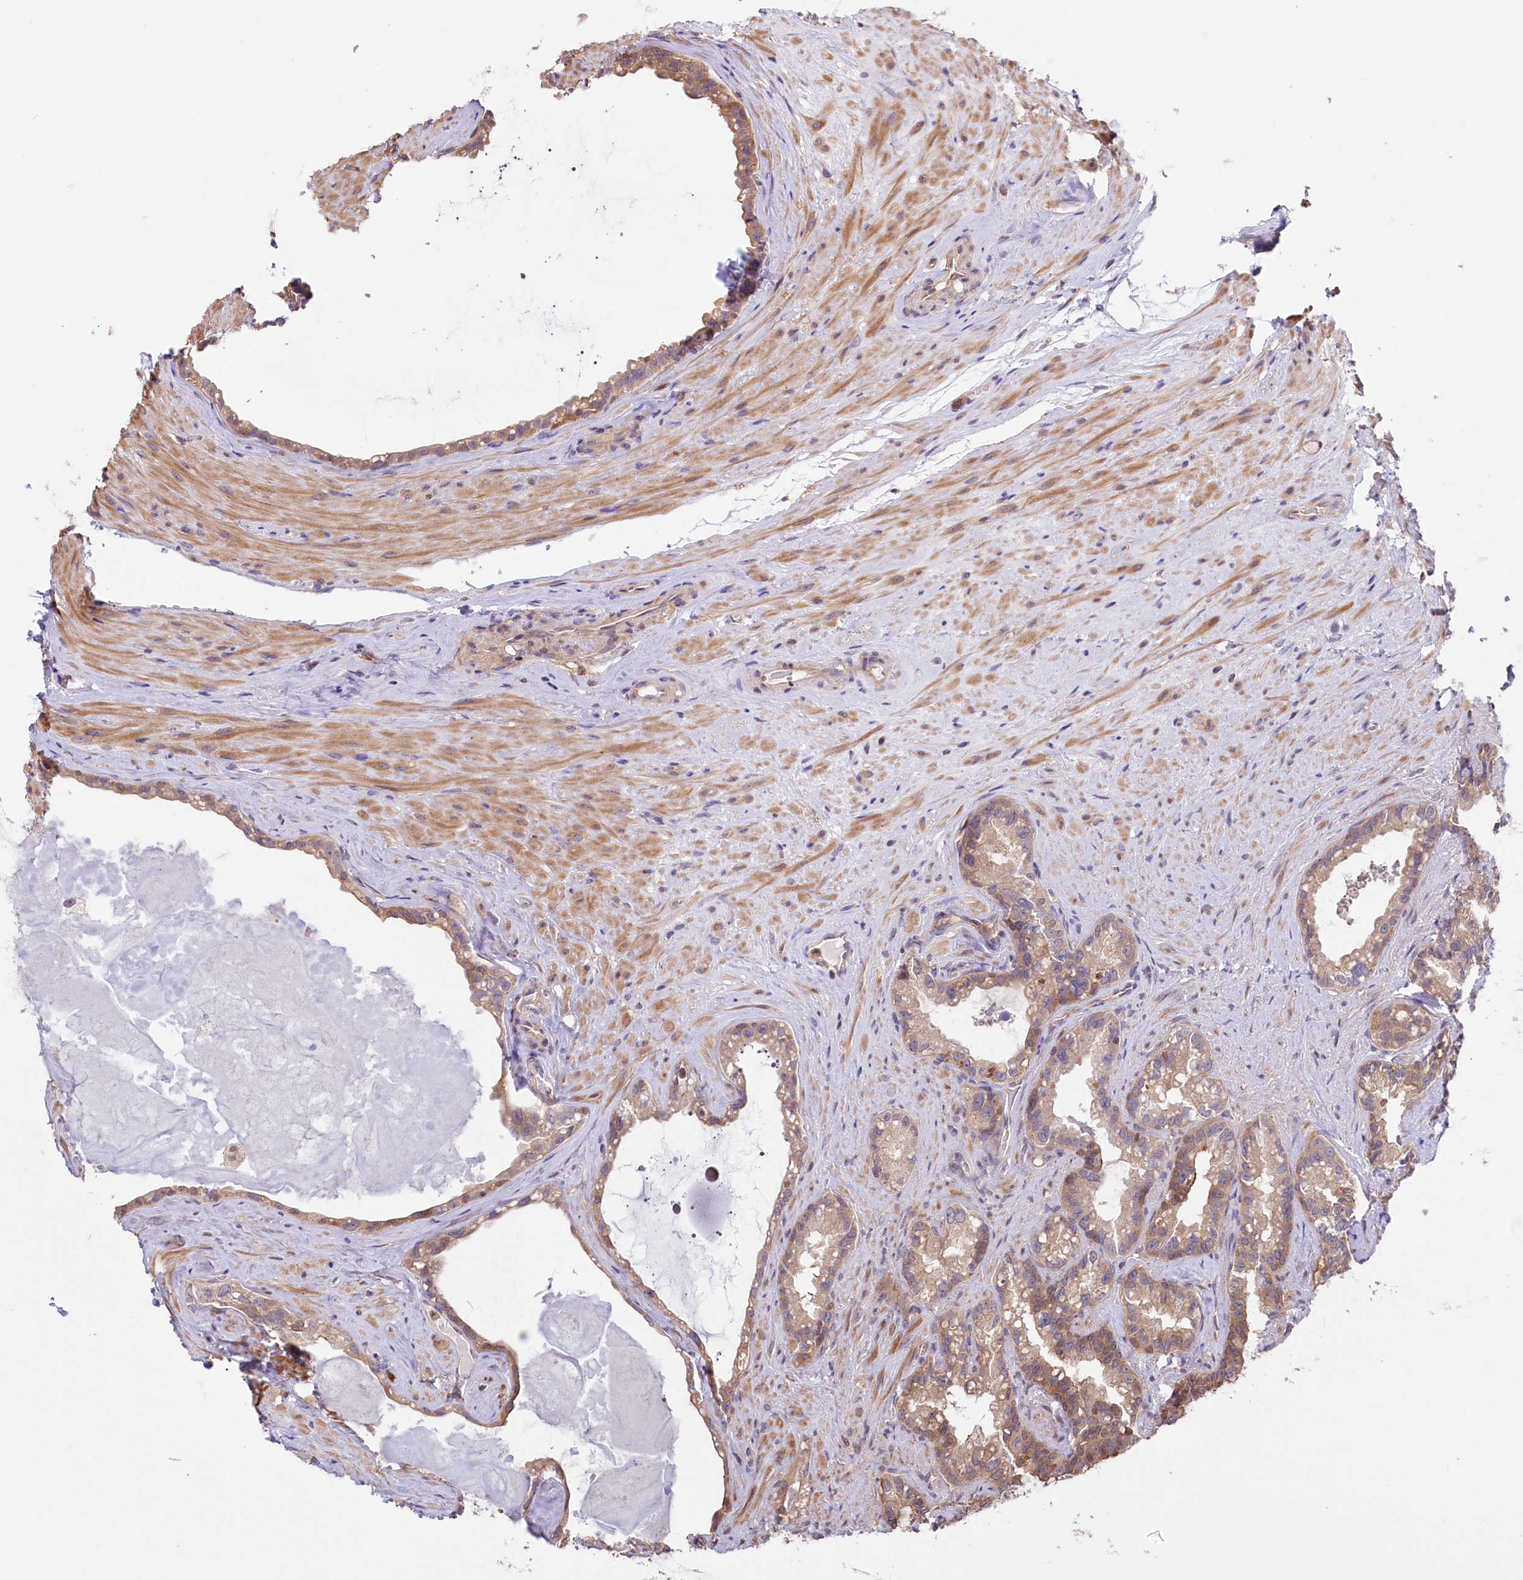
{"staining": {"intensity": "weak", "quantity": "25%-75%", "location": "cytoplasmic/membranous"}, "tissue": "seminal vesicle", "cell_type": "Glandular cells", "image_type": "normal", "snomed": [{"axis": "morphology", "description": "Normal tissue, NOS"}, {"axis": "topography", "description": "Prostate"}, {"axis": "topography", "description": "Seminal veicle"}], "caption": "Unremarkable seminal vesicle displays weak cytoplasmic/membranous staining in approximately 25%-75% of glandular cells, visualized by immunohistochemistry. The staining was performed using DAB to visualize the protein expression in brown, while the nuclei were stained in blue with hematoxylin (Magnification: 20x).", "gene": "RIC8A", "patient": {"sex": "male", "age": 79}}